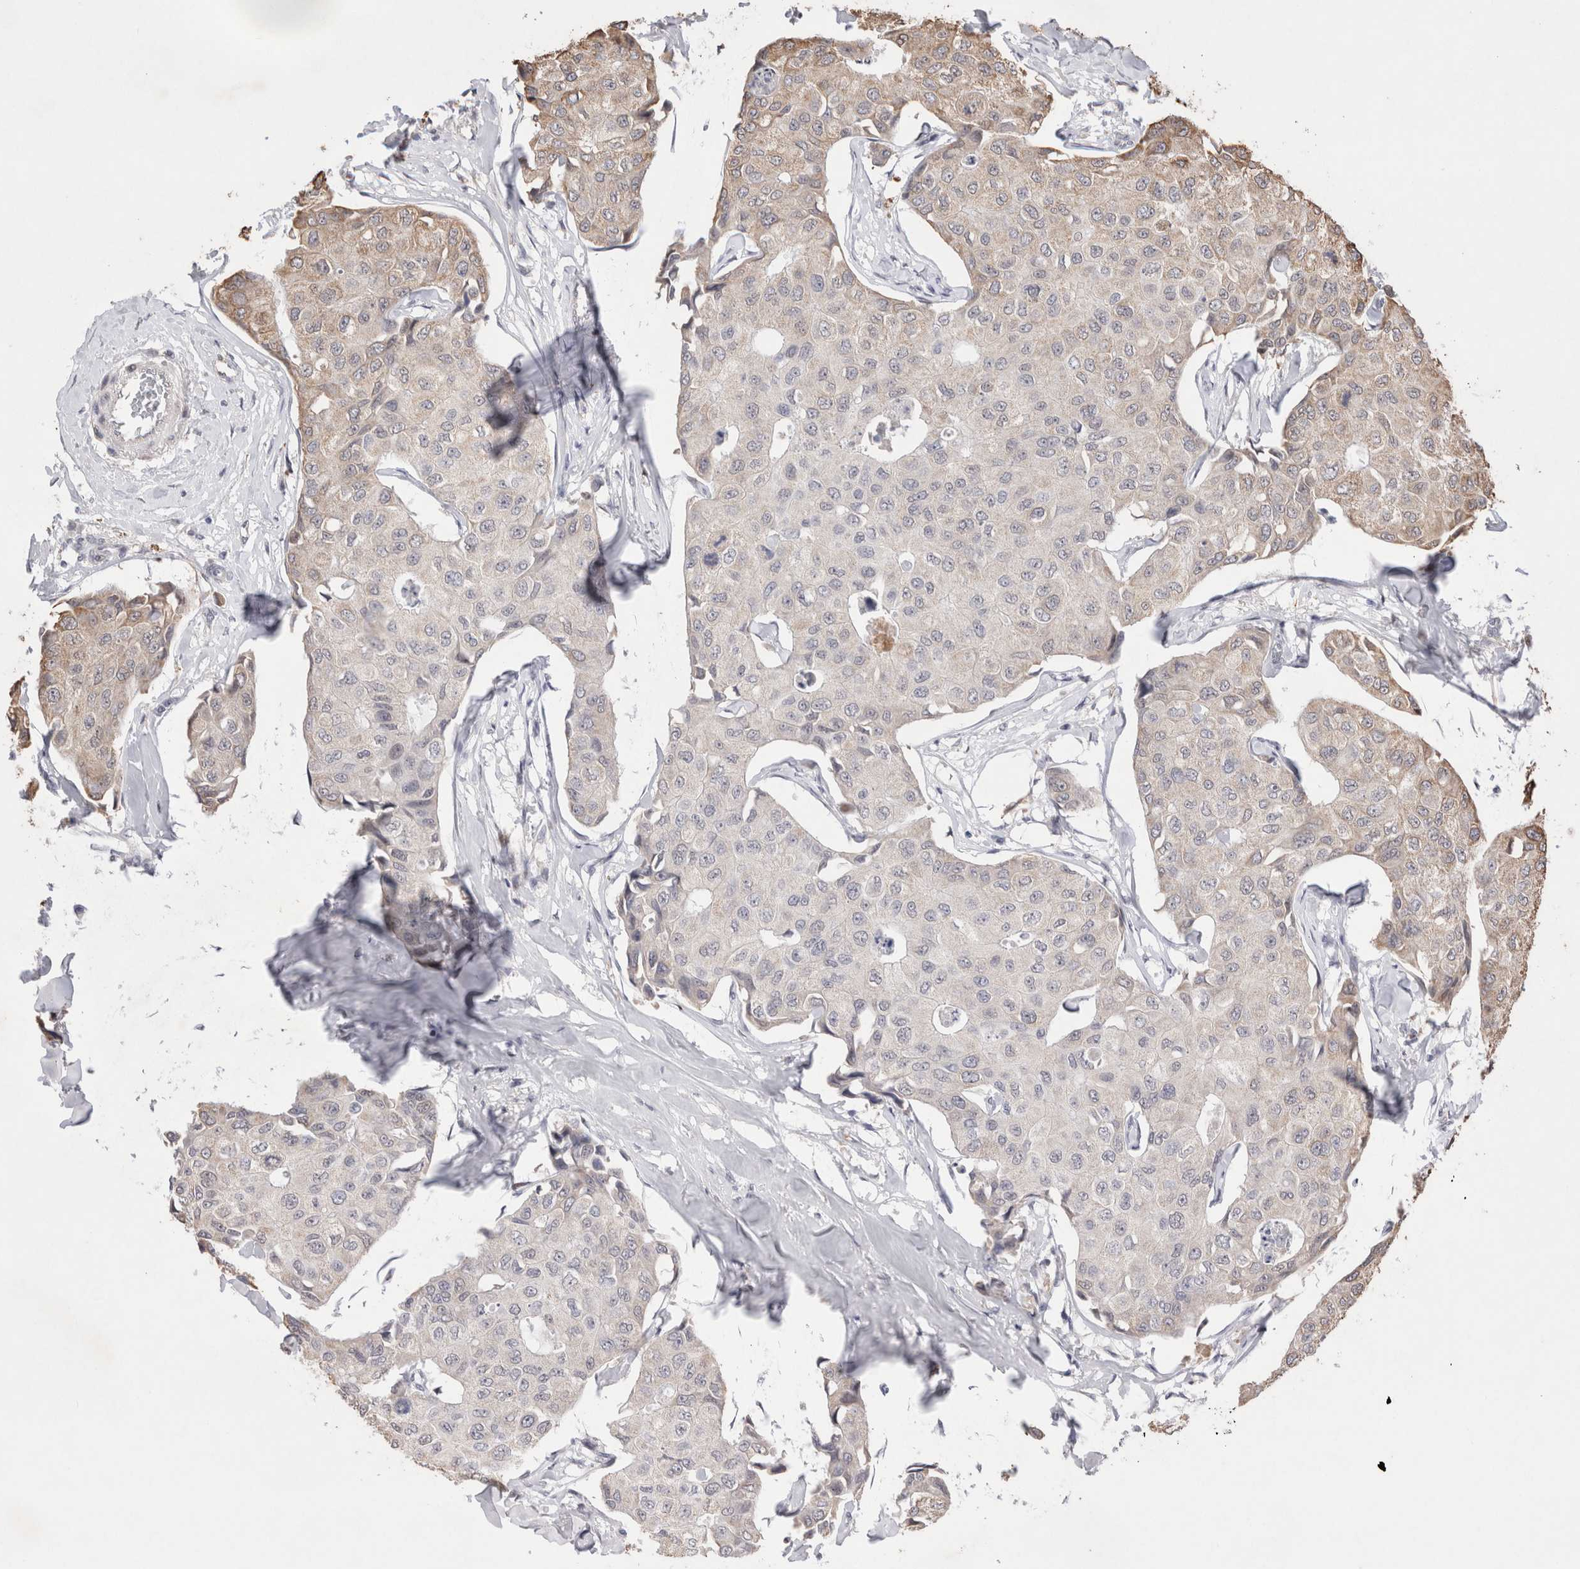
{"staining": {"intensity": "weak", "quantity": "25%-75%", "location": "cytoplasmic/membranous"}, "tissue": "breast cancer", "cell_type": "Tumor cells", "image_type": "cancer", "snomed": [{"axis": "morphology", "description": "Duct carcinoma"}, {"axis": "topography", "description": "Breast"}], "caption": "Brown immunohistochemical staining in invasive ductal carcinoma (breast) reveals weak cytoplasmic/membranous staining in about 25%-75% of tumor cells.", "gene": "GIMAP6", "patient": {"sex": "female", "age": 80}}